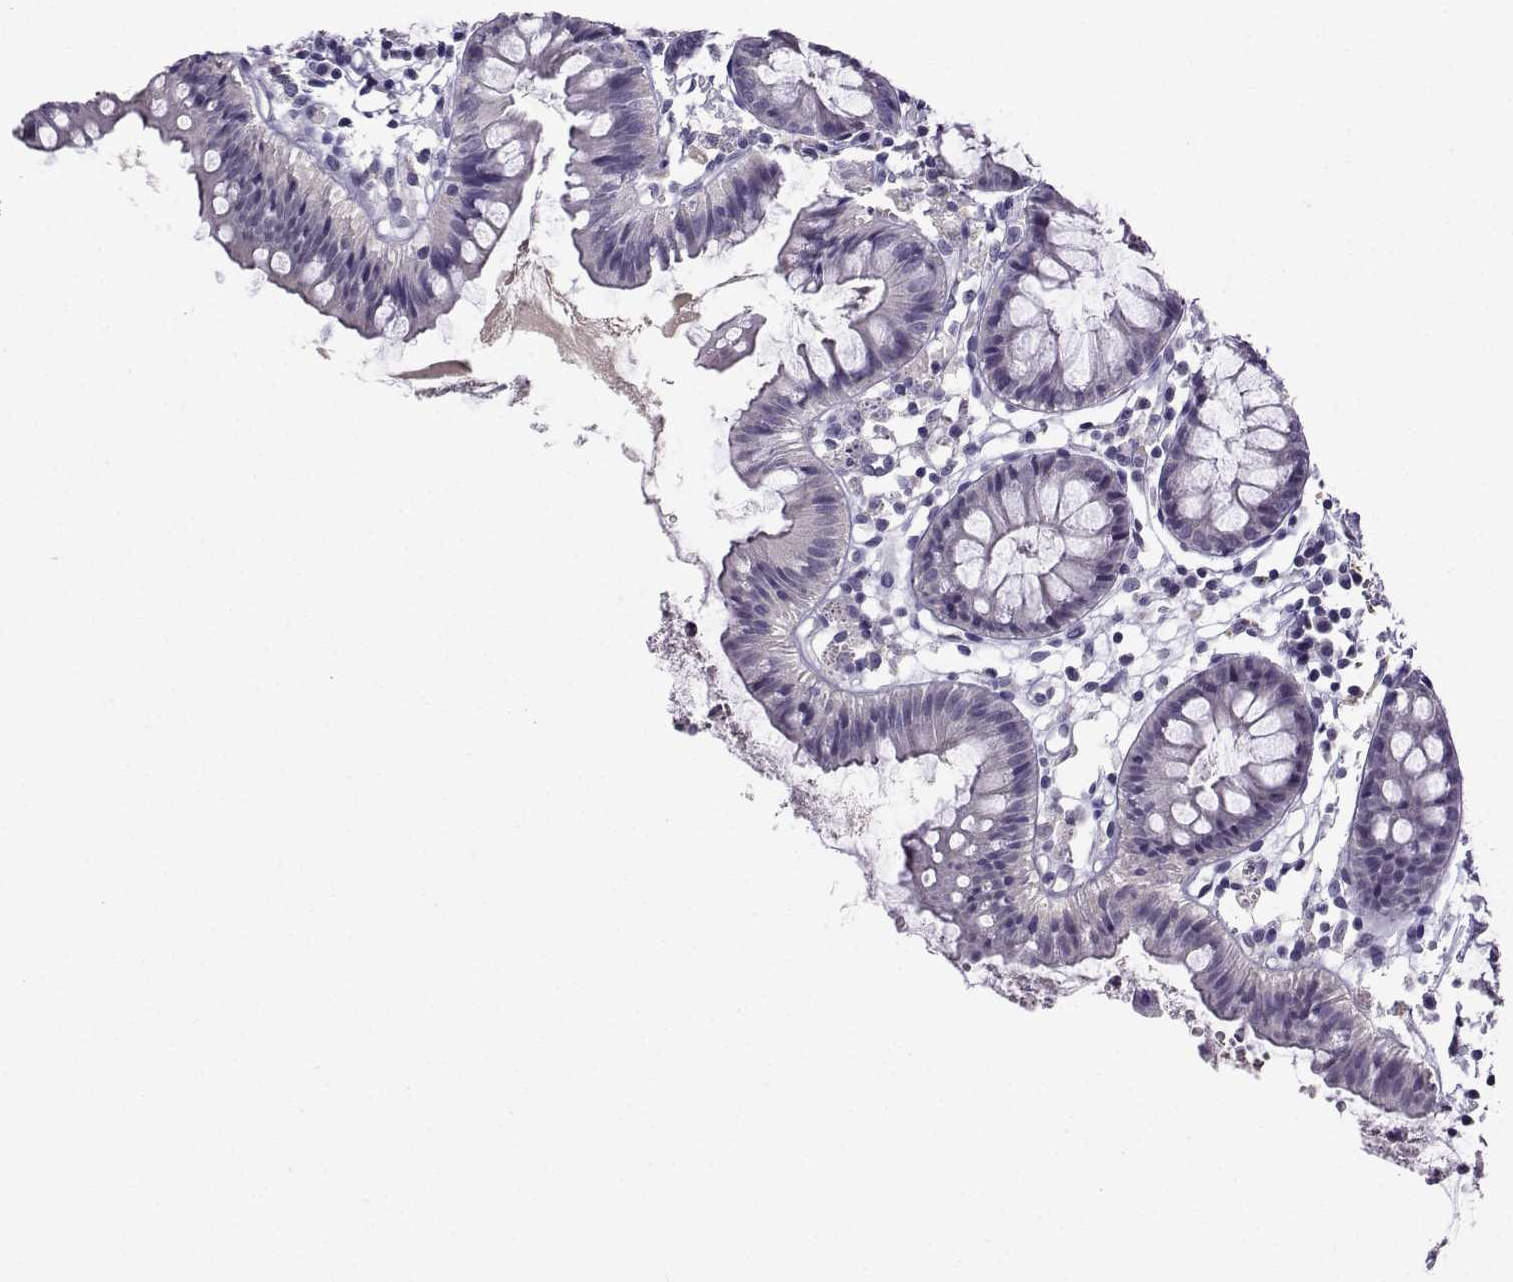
{"staining": {"intensity": "negative", "quantity": "none", "location": "none"}, "tissue": "colon", "cell_type": "Endothelial cells", "image_type": "normal", "snomed": [{"axis": "morphology", "description": "Normal tissue, NOS"}, {"axis": "topography", "description": "Colon"}], "caption": "Immunohistochemistry (IHC) of normal colon shows no expression in endothelial cells.", "gene": "LRFN2", "patient": {"sex": "female", "age": 84}}